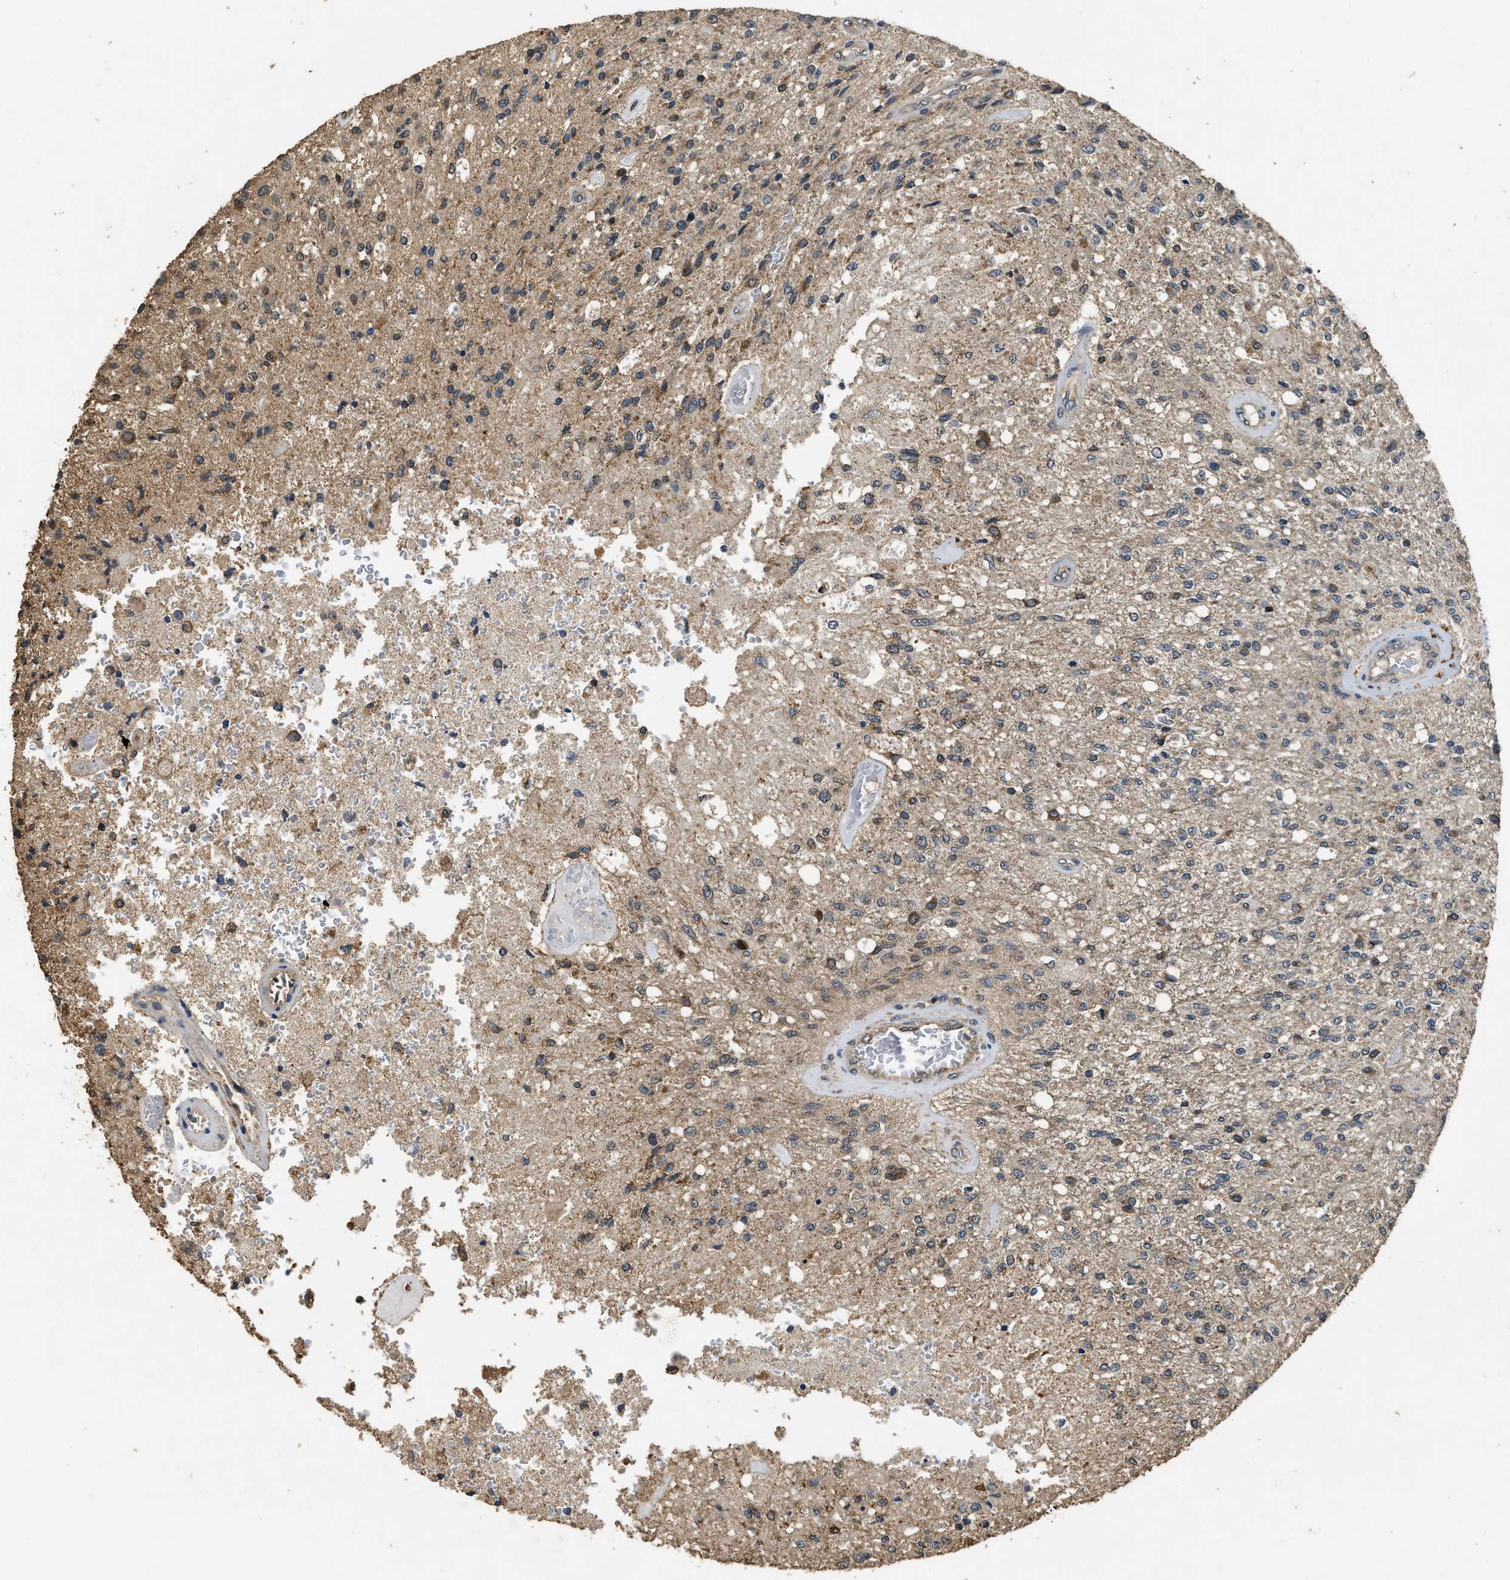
{"staining": {"intensity": "weak", "quantity": ">75%", "location": "cytoplasmic/membranous"}, "tissue": "glioma", "cell_type": "Tumor cells", "image_type": "cancer", "snomed": [{"axis": "morphology", "description": "Normal tissue, NOS"}, {"axis": "morphology", "description": "Glioma, malignant, High grade"}, {"axis": "topography", "description": "Cerebral cortex"}], "caption": "A low amount of weak cytoplasmic/membranous staining is present in about >75% of tumor cells in malignant glioma (high-grade) tissue.", "gene": "DENND6B", "patient": {"sex": "male", "age": 77}}